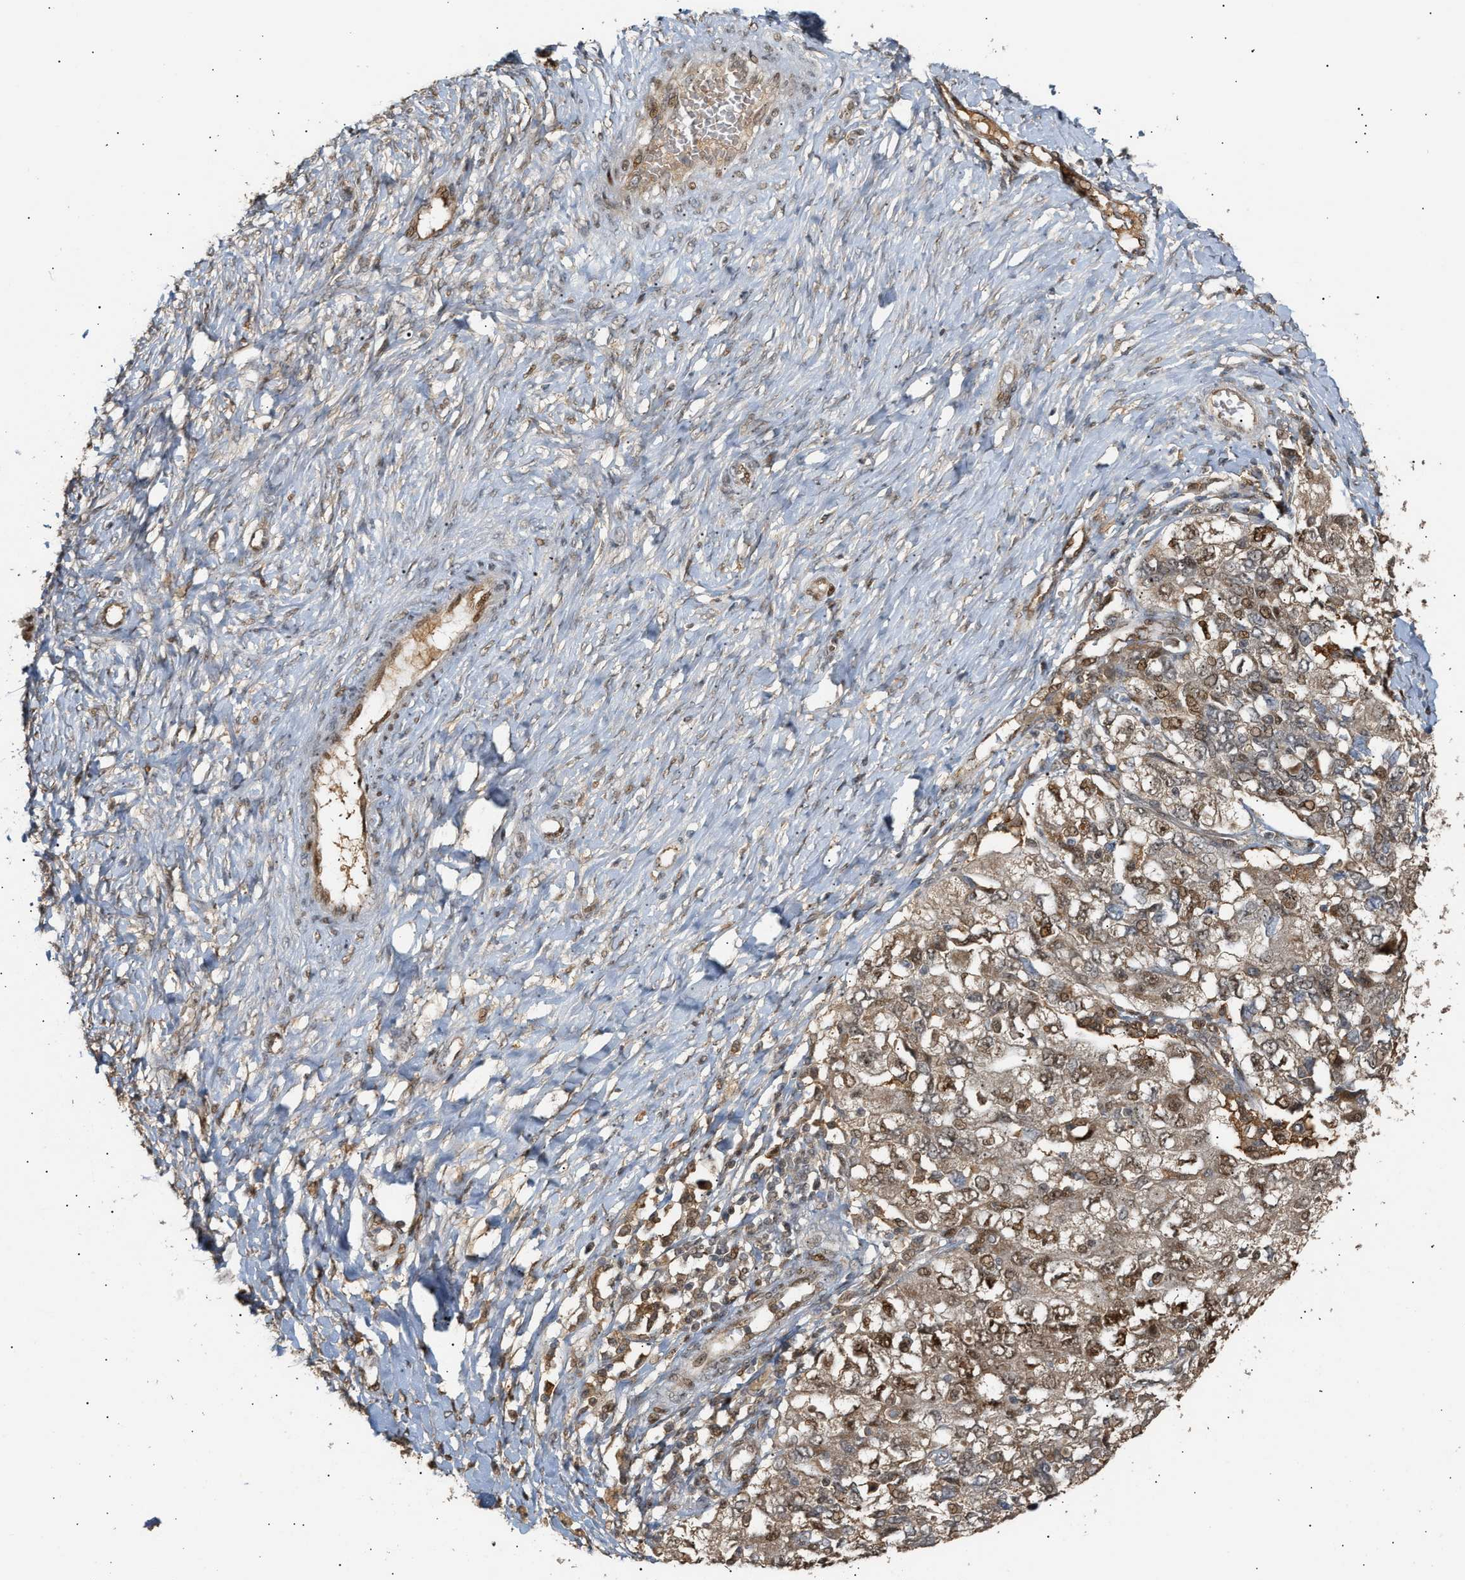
{"staining": {"intensity": "moderate", "quantity": ">75%", "location": "cytoplasmic/membranous,nuclear"}, "tissue": "ovarian cancer", "cell_type": "Tumor cells", "image_type": "cancer", "snomed": [{"axis": "morphology", "description": "Carcinoma, NOS"}, {"axis": "morphology", "description": "Cystadenocarcinoma, serous, NOS"}, {"axis": "topography", "description": "Ovary"}], "caption": "Moderate cytoplasmic/membranous and nuclear positivity for a protein is seen in approximately >75% of tumor cells of ovarian cancer (carcinoma) using IHC.", "gene": "ZFAND5", "patient": {"sex": "female", "age": 69}}